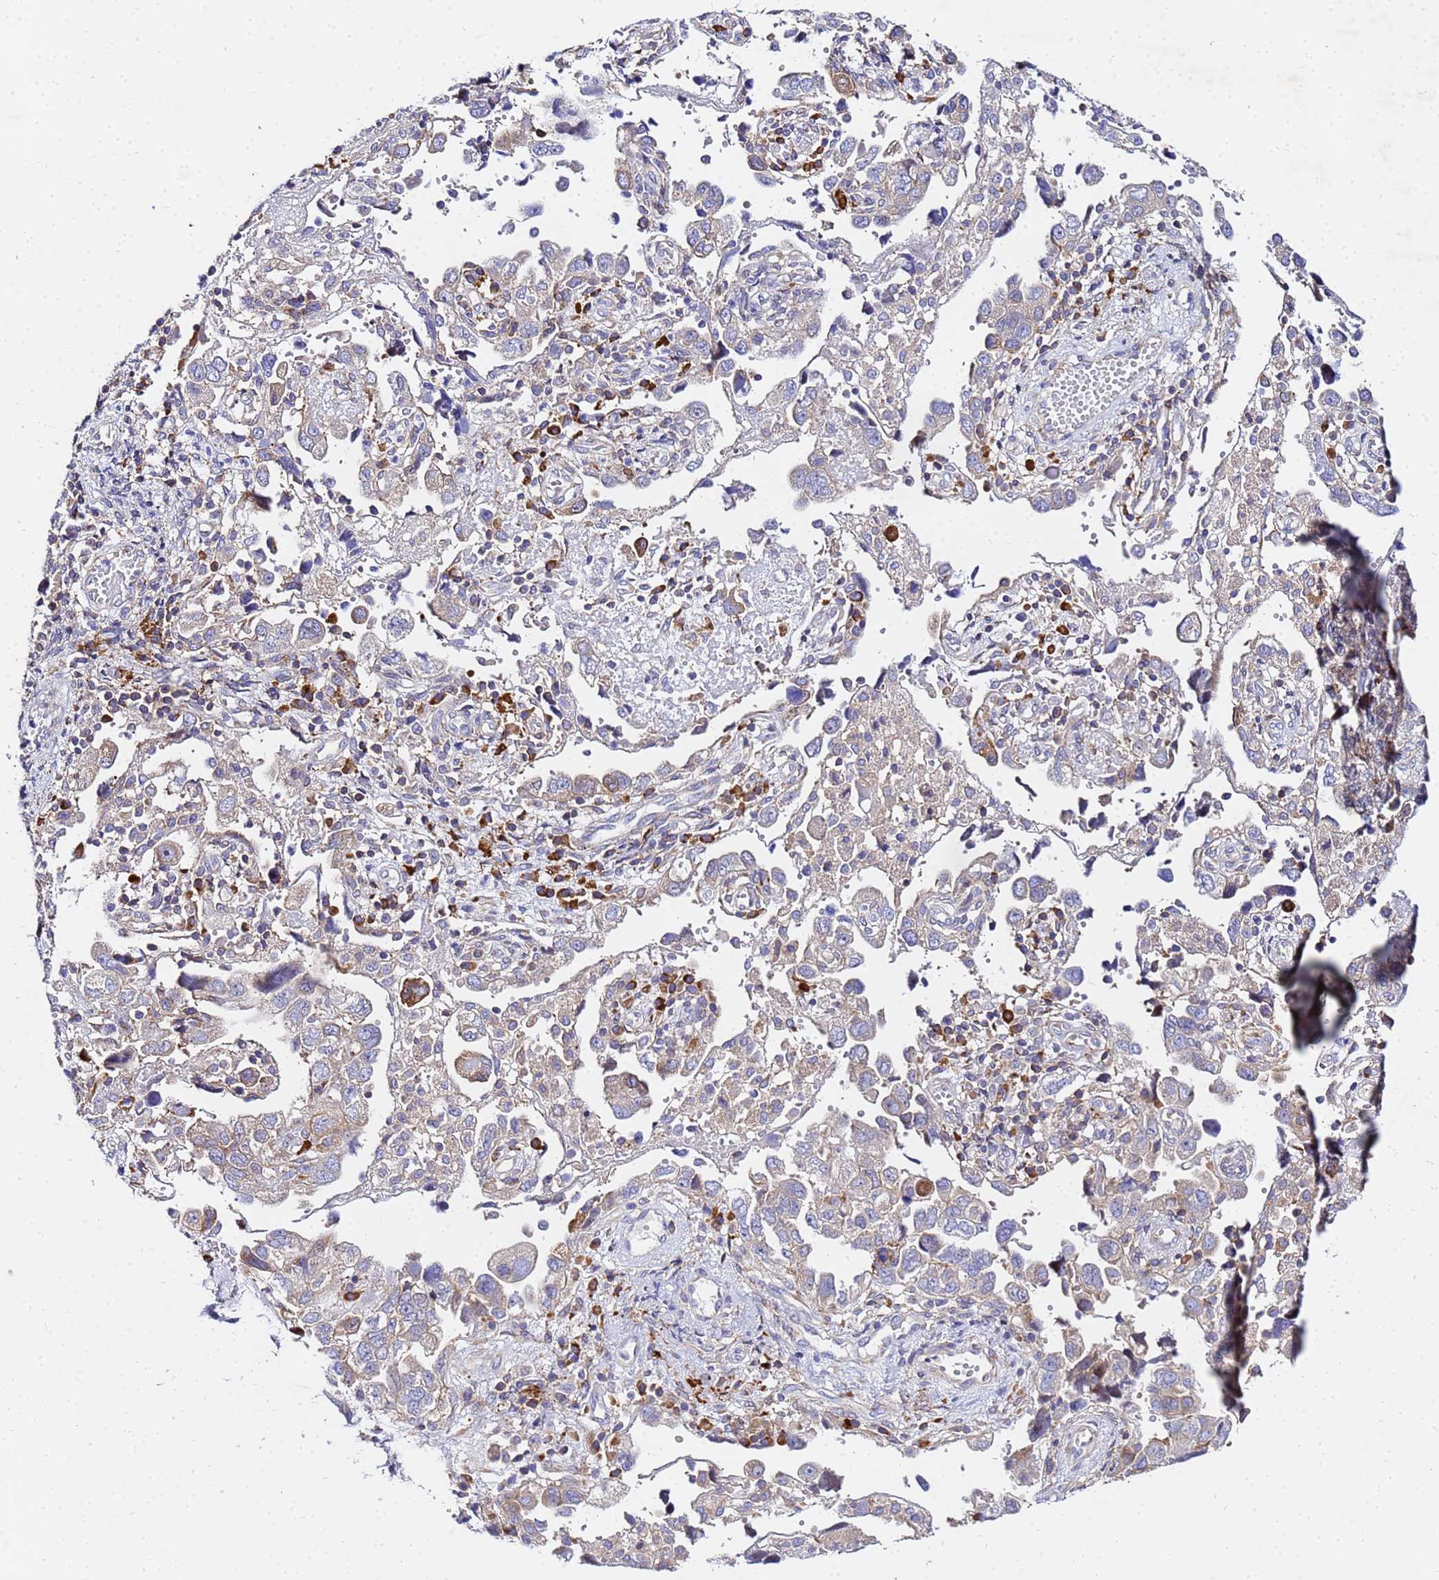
{"staining": {"intensity": "negative", "quantity": "none", "location": "none"}, "tissue": "ovarian cancer", "cell_type": "Tumor cells", "image_type": "cancer", "snomed": [{"axis": "morphology", "description": "Carcinoma, NOS"}, {"axis": "morphology", "description": "Cystadenocarcinoma, serous, NOS"}, {"axis": "topography", "description": "Ovary"}], "caption": "Tumor cells are negative for protein expression in human carcinoma (ovarian).", "gene": "POM121", "patient": {"sex": "female", "age": 69}}